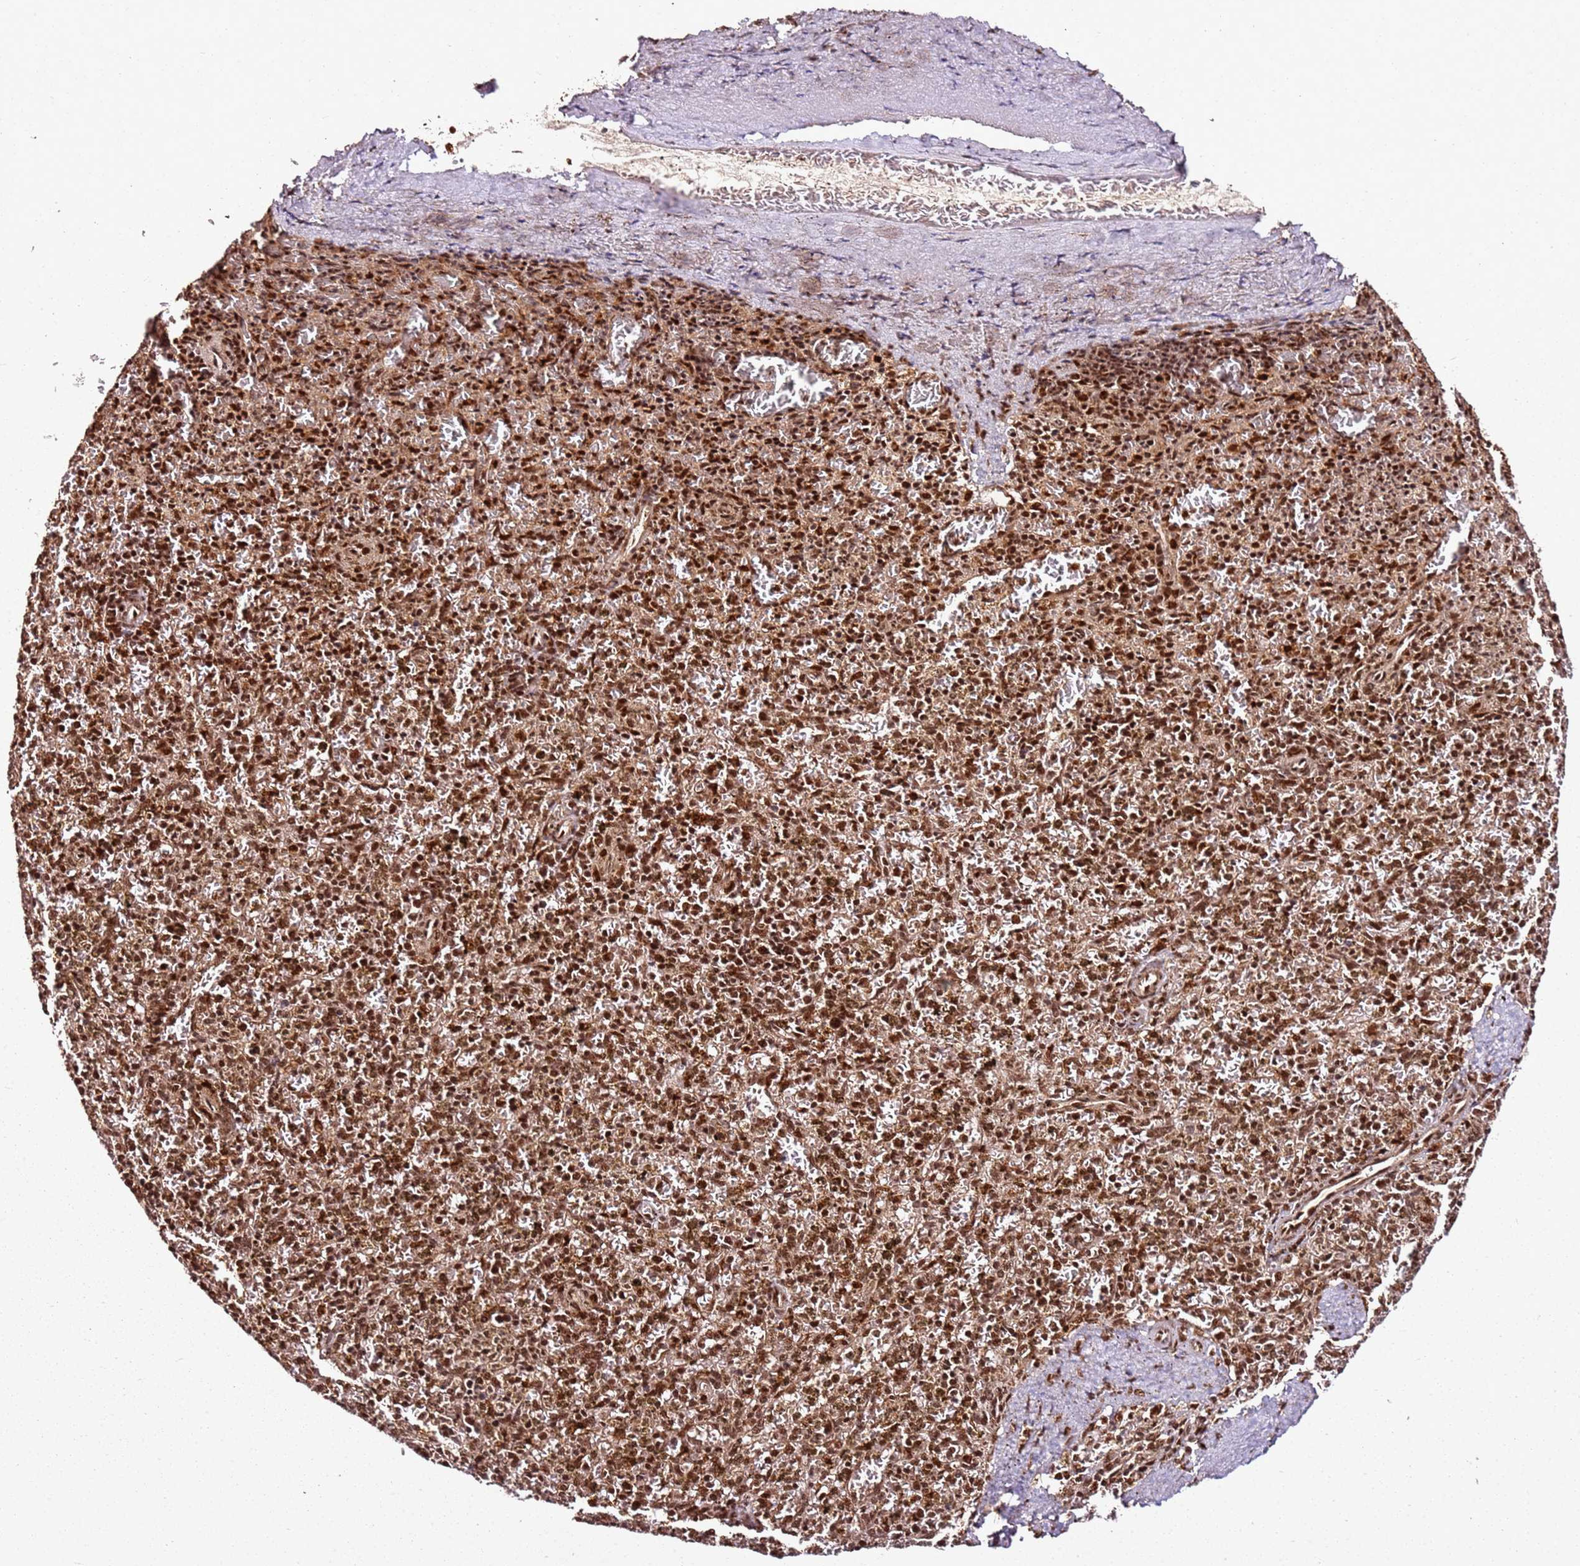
{"staining": {"intensity": "strong", "quantity": ">75%", "location": "nuclear"}, "tissue": "spleen", "cell_type": "Cells in red pulp", "image_type": "normal", "snomed": [{"axis": "morphology", "description": "Normal tissue, NOS"}, {"axis": "topography", "description": "Spleen"}], "caption": "Strong nuclear protein expression is present in about >75% of cells in red pulp in spleen.", "gene": "XRN2", "patient": {"sex": "male", "age": 72}}